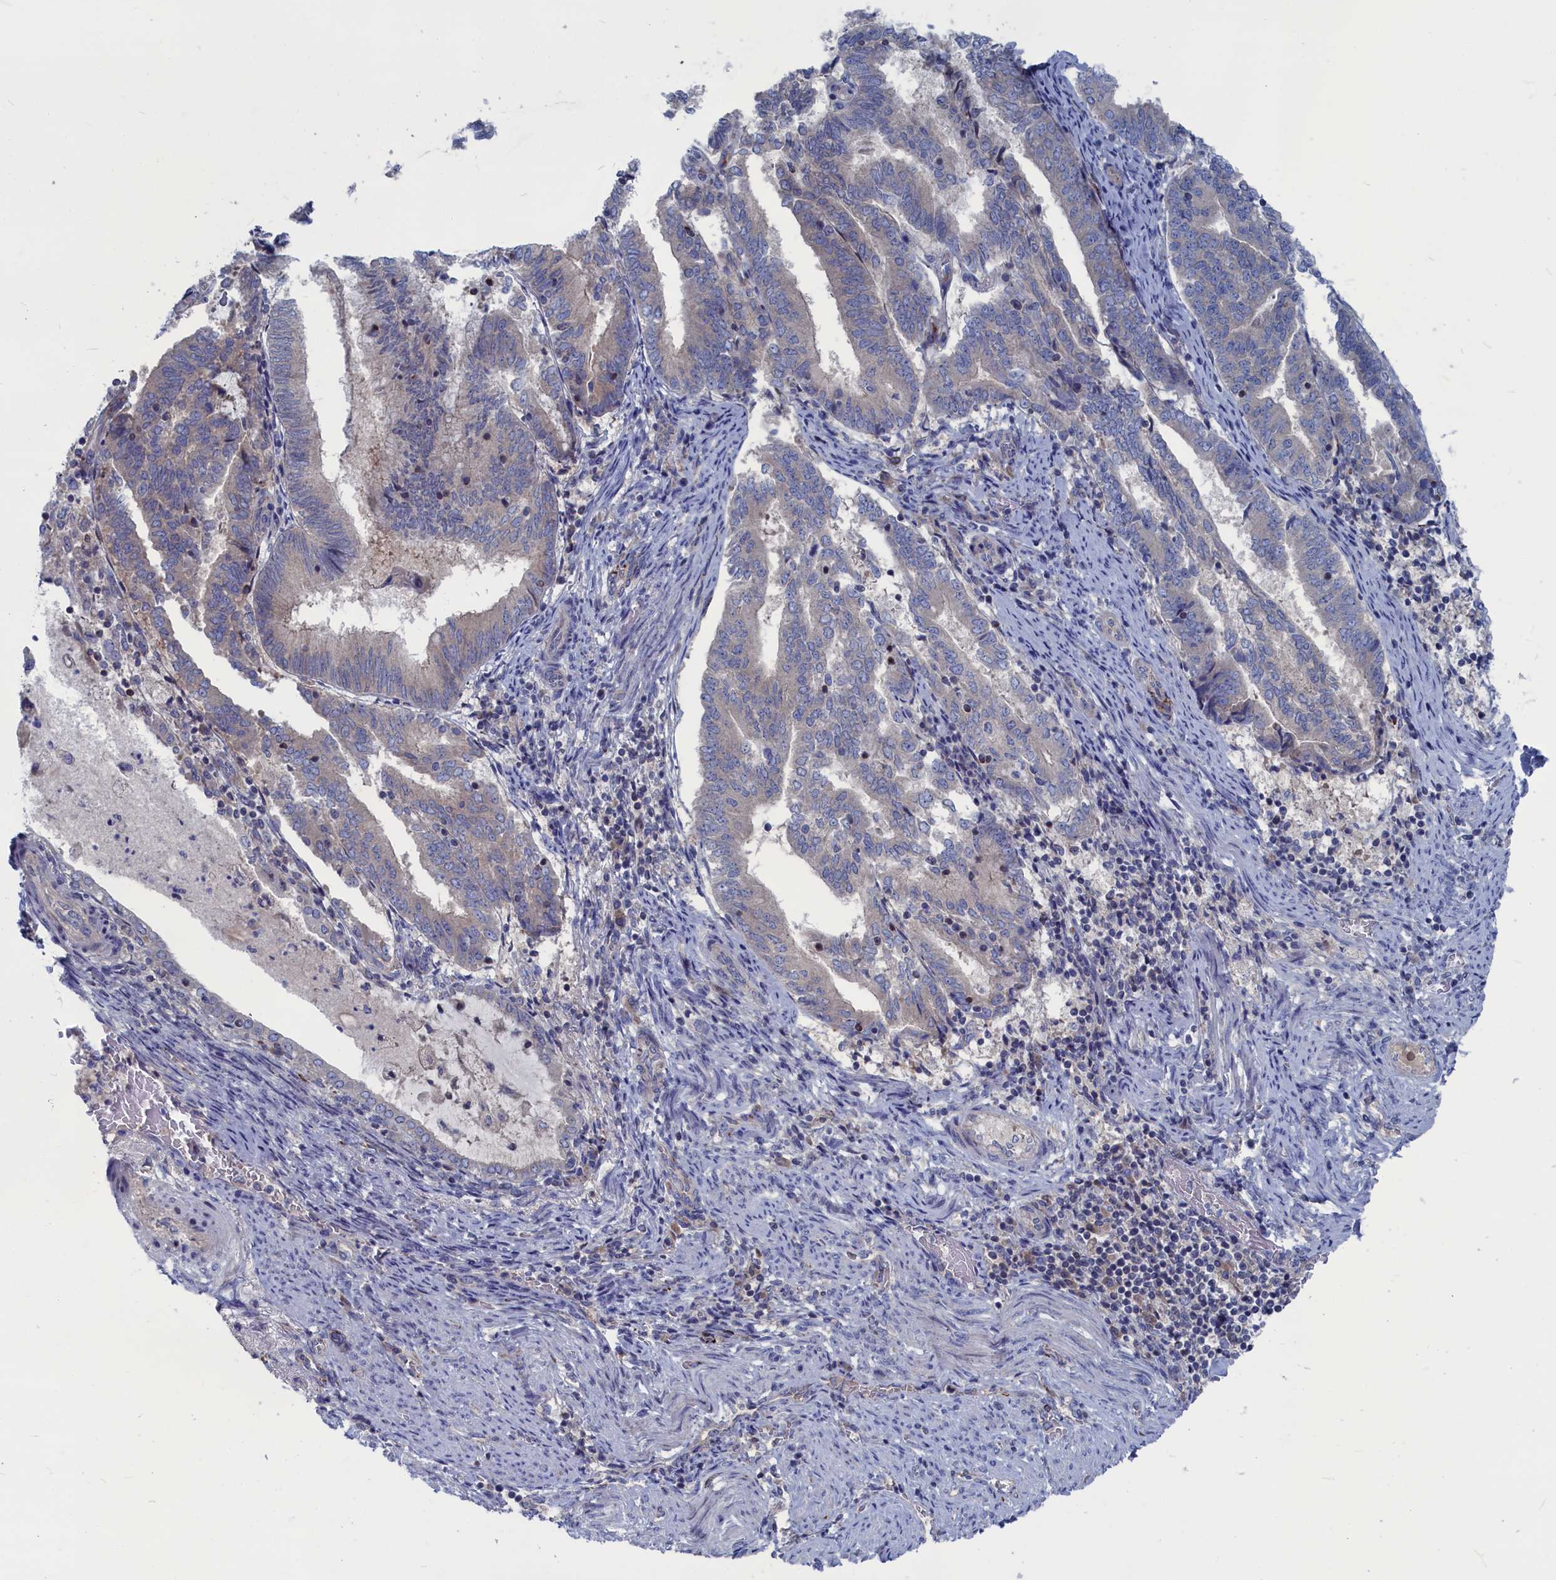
{"staining": {"intensity": "negative", "quantity": "none", "location": "none"}, "tissue": "endometrial cancer", "cell_type": "Tumor cells", "image_type": "cancer", "snomed": [{"axis": "morphology", "description": "Adenocarcinoma, NOS"}, {"axis": "topography", "description": "Endometrium"}], "caption": "Immunohistochemistry image of neoplastic tissue: human adenocarcinoma (endometrial) stained with DAB reveals no significant protein positivity in tumor cells.", "gene": "CEND1", "patient": {"sex": "female", "age": 80}}